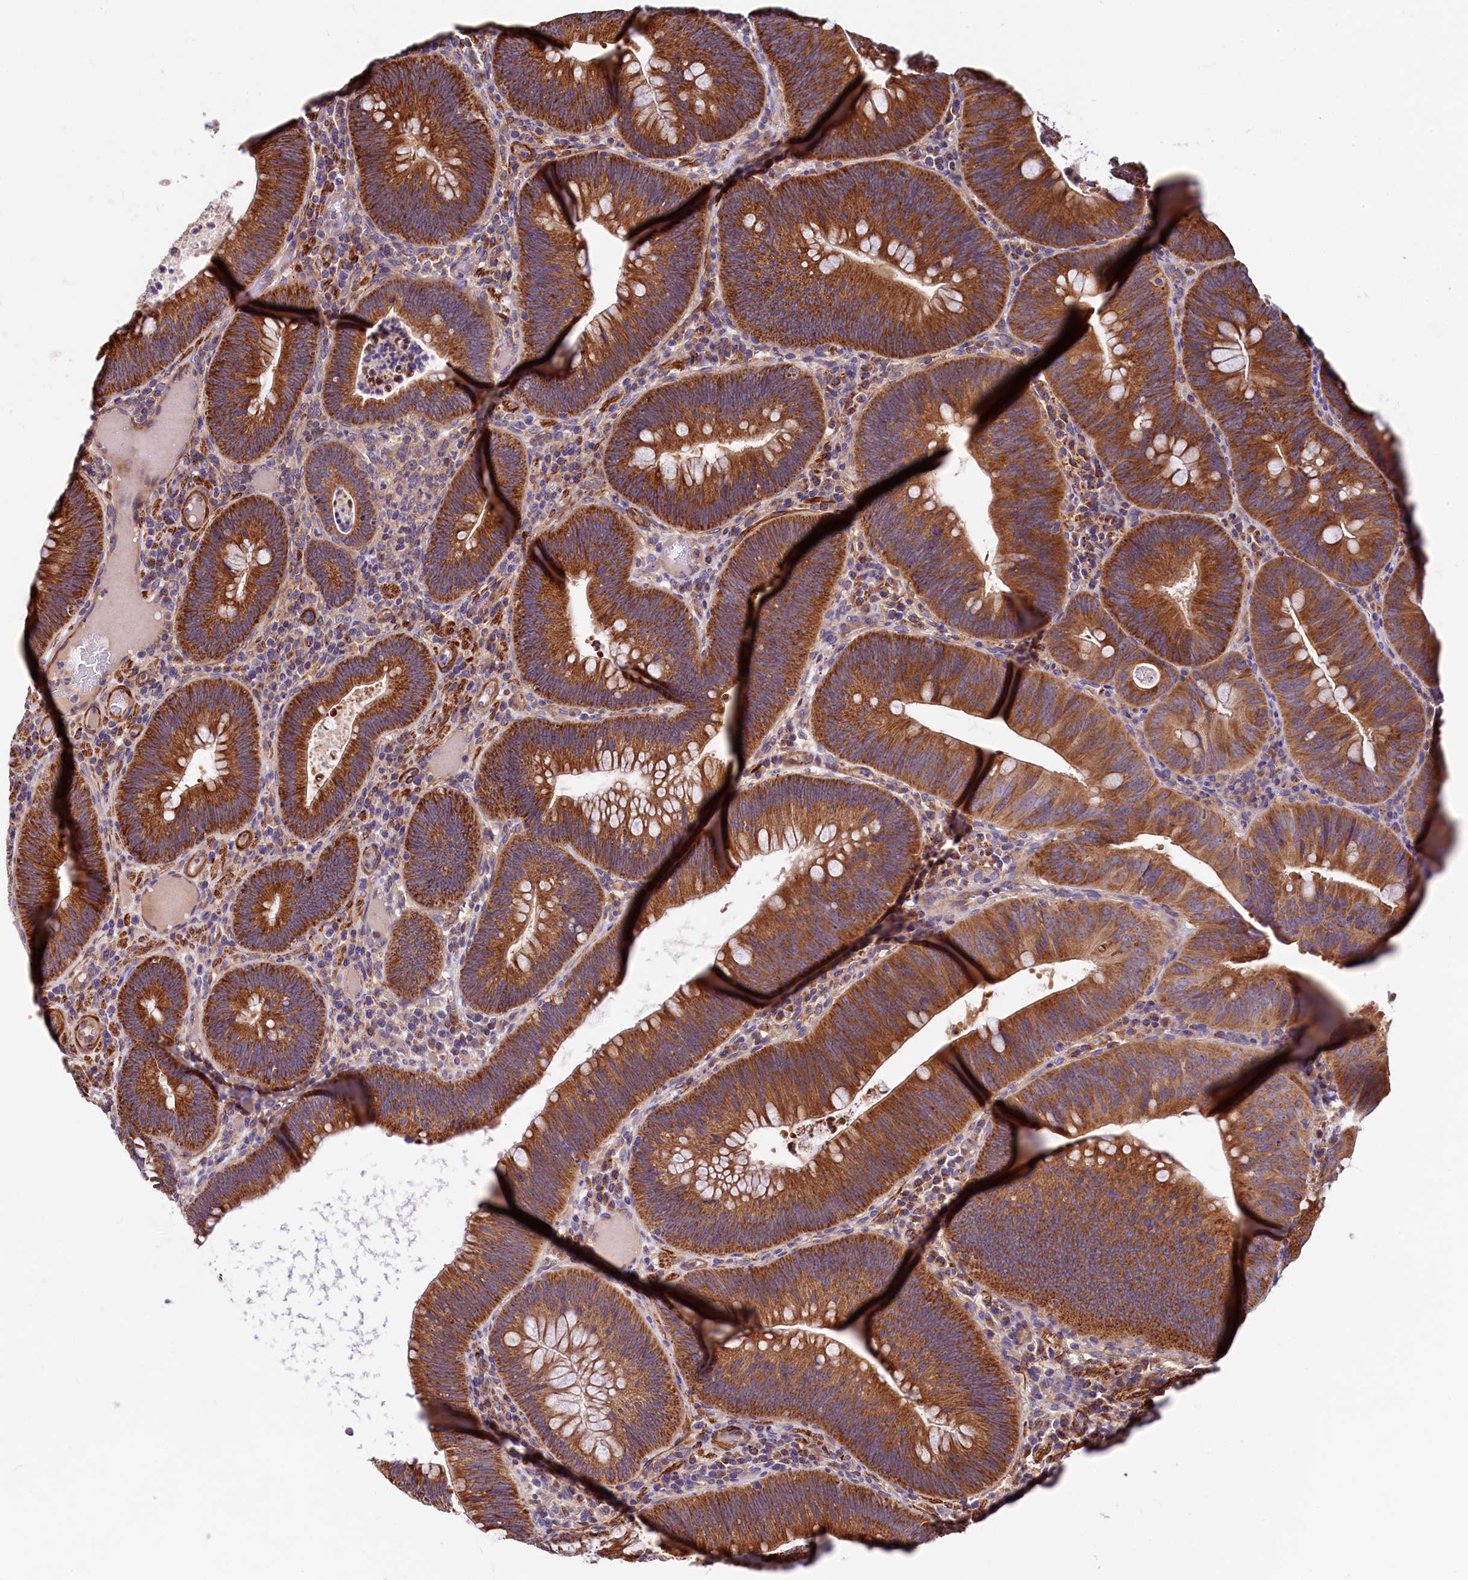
{"staining": {"intensity": "strong", "quantity": ">75%", "location": "cytoplasmic/membranous"}, "tissue": "colorectal cancer", "cell_type": "Tumor cells", "image_type": "cancer", "snomed": [{"axis": "morphology", "description": "Adenocarcinoma, NOS"}, {"axis": "topography", "description": "Rectum"}], "caption": "About >75% of tumor cells in colorectal cancer (adenocarcinoma) reveal strong cytoplasmic/membranous protein expression as visualized by brown immunohistochemical staining.", "gene": "CIAO3", "patient": {"sex": "female", "age": 75}}